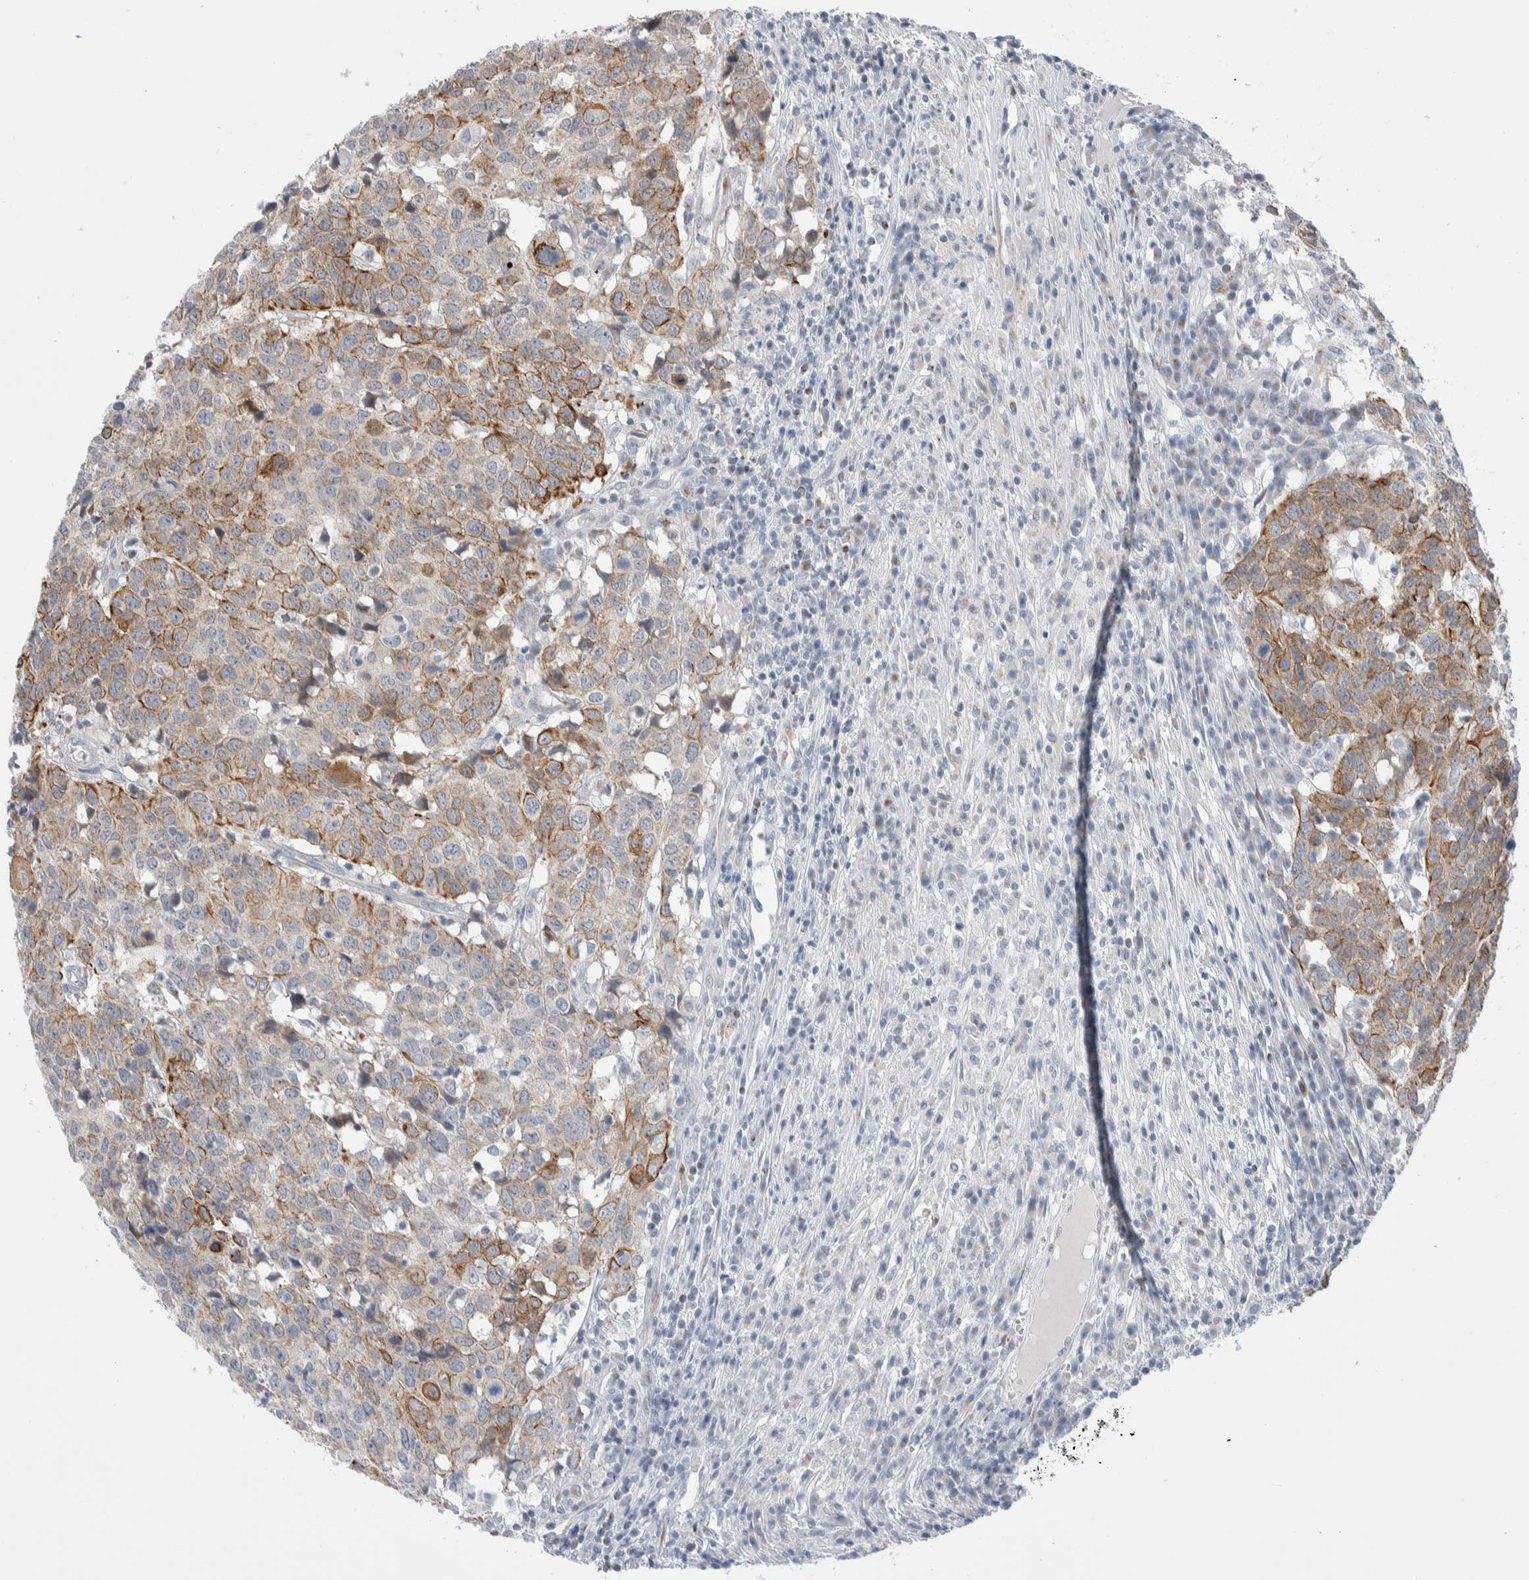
{"staining": {"intensity": "moderate", "quantity": "25%-75%", "location": "cytoplasmic/membranous"}, "tissue": "head and neck cancer", "cell_type": "Tumor cells", "image_type": "cancer", "snomed": [{"axis": "morphology", "description": "Squamous cell carcinoma, NOS"}, {"axis": "topography", "description": "Head-Neck"}], "caption": "Squamous cell carcinoma (head and neck) tissue shows moderate cytoplasmic/membranous expression in about 25%-75% of tumor cells, visualized by immunohistochemistry.", "gene": "C1orf112", "patient": {"sex": "male", "age": 66}}